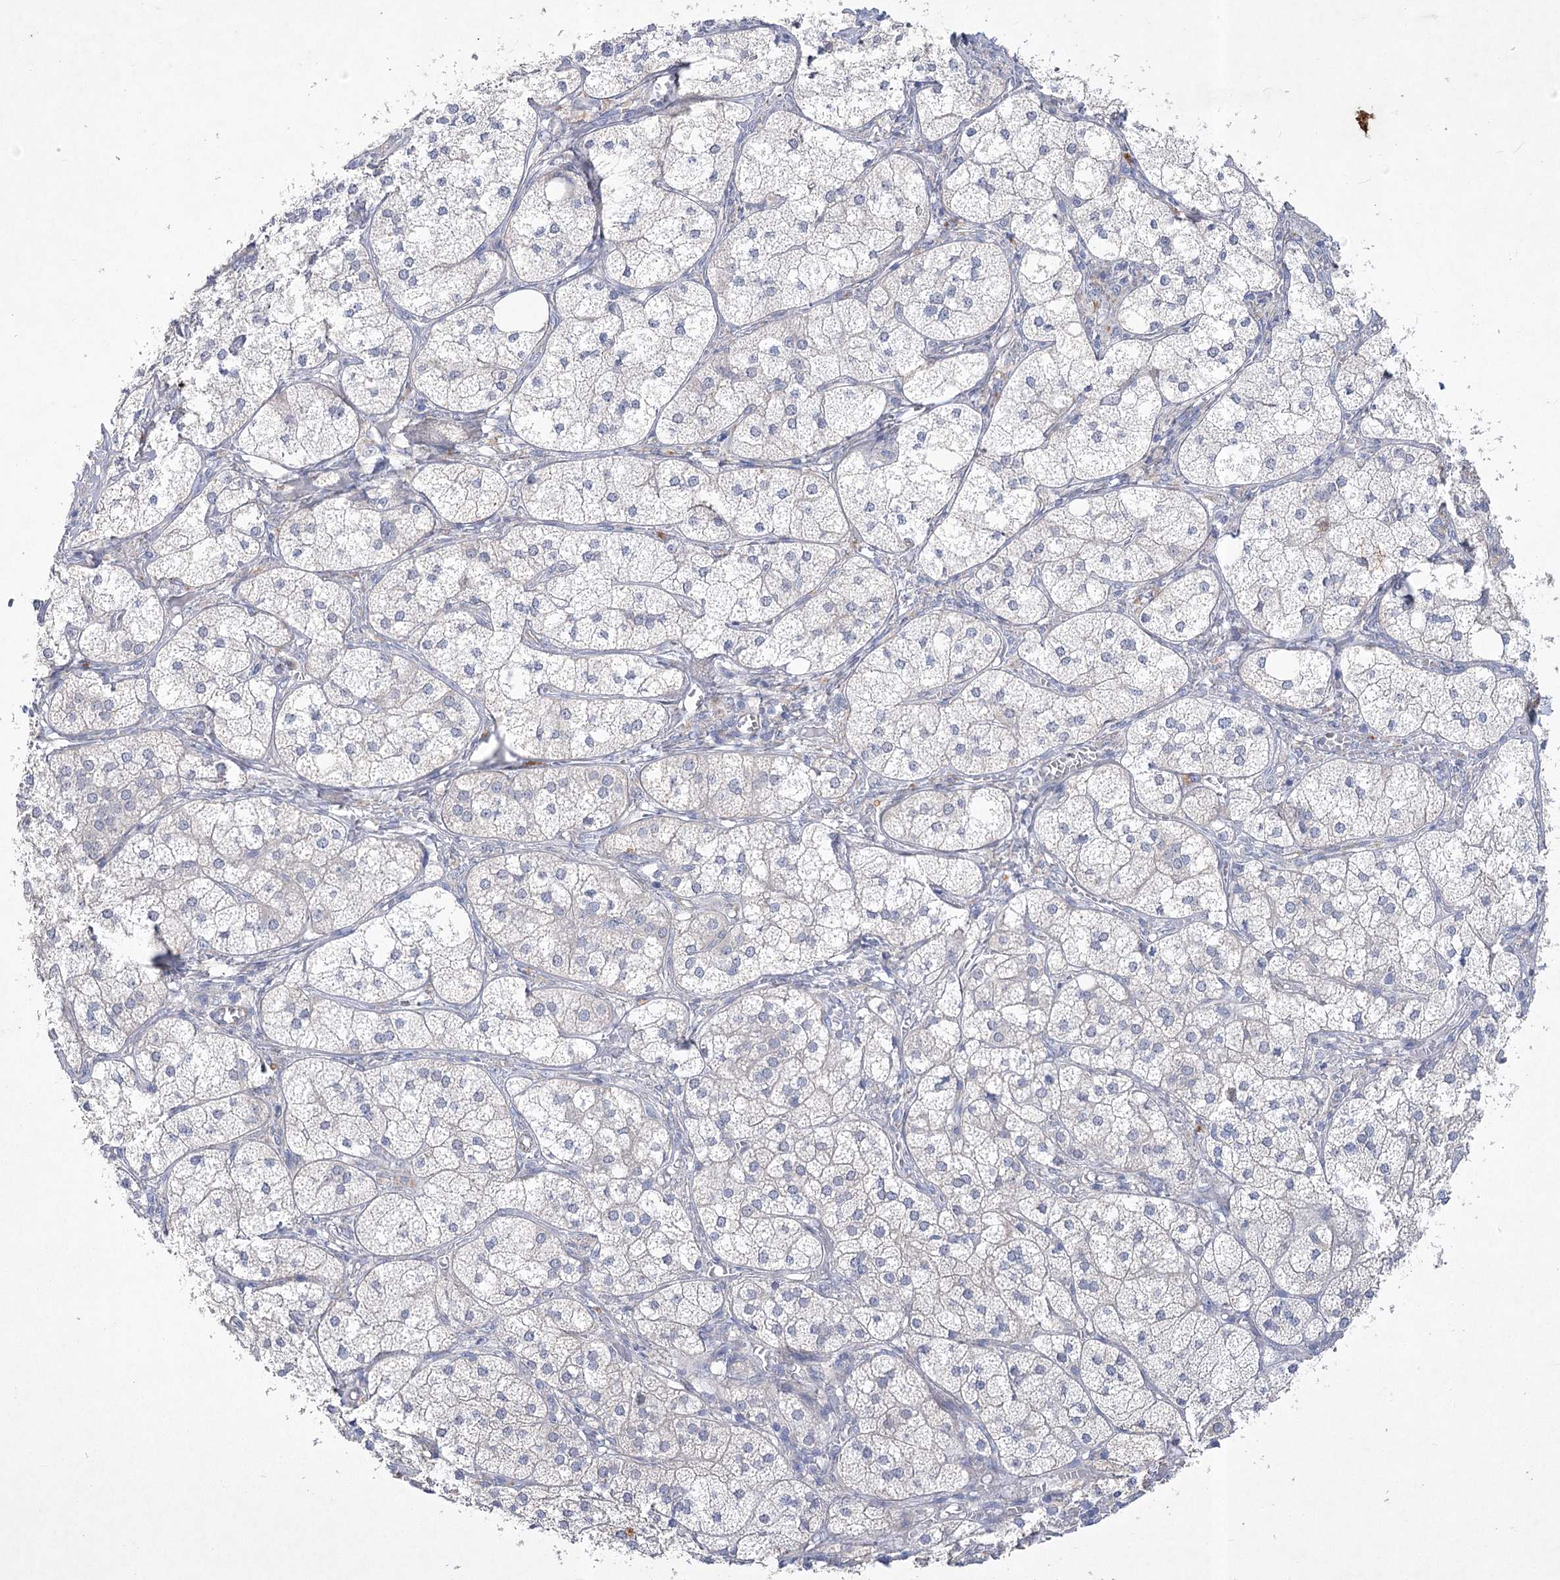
{"staining": {"intensity": "weak", "quantity": "<25%", "location": "cytoplasmic/membranous"}, "tissue": "adrenal gland", "cell_type": "Glandular cells", "image_type": "normal", "snomed": [{"axis": "morphology", "description": "Normal tissue, NOS"}, {"axis": "topography", "description": "Adrenal gland"}], "caption": "High power microscopy image of an IHC histopathology image of unremarkable adrenal gland, revealing no significant expression in glandular cells. (DAB (3,3'-diaminobenzidine) IHC with hematoxylin counter stain).", "gene": "ITSN2", "patient": {"sex": "female", "age": 61}}